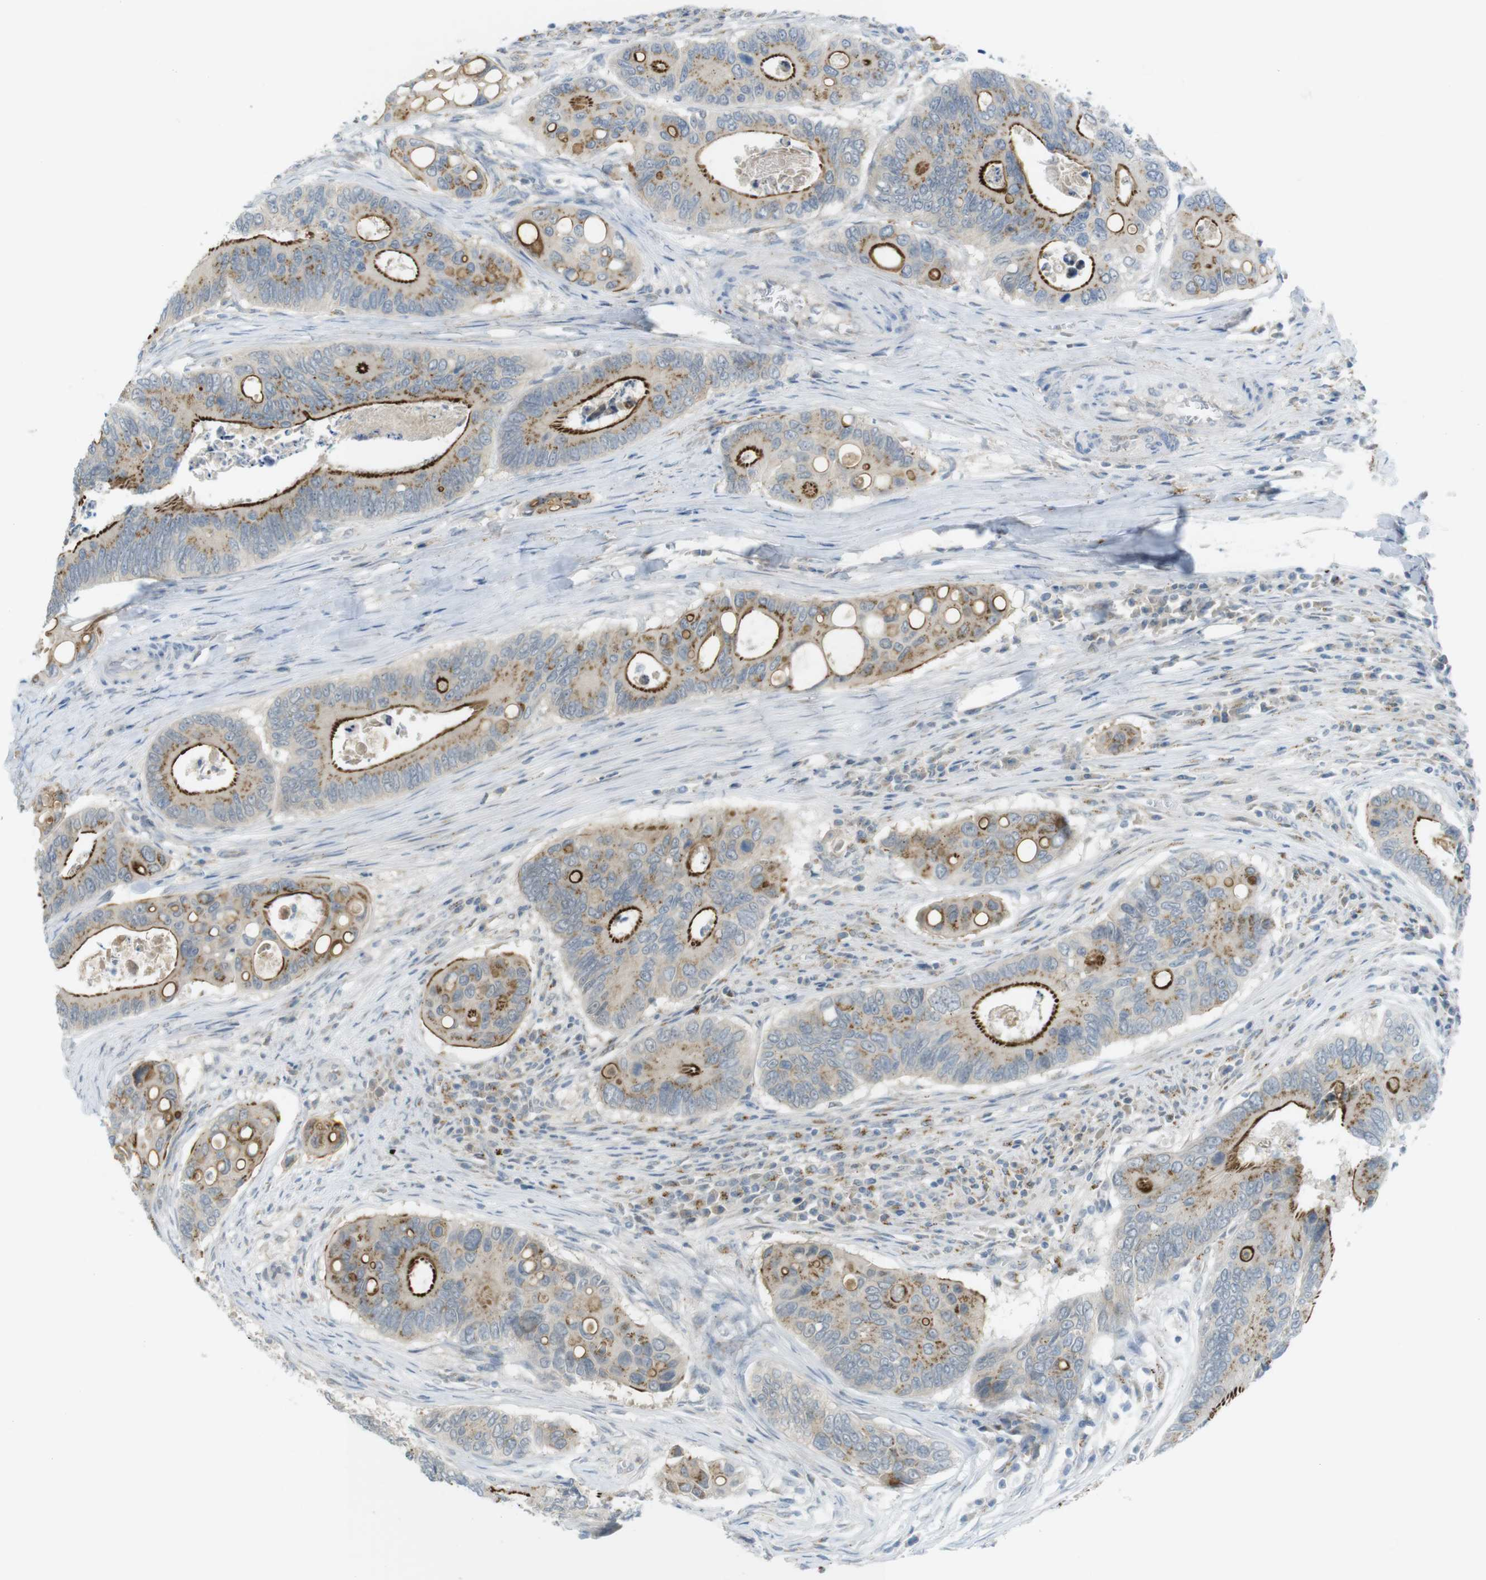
{"staining": {"intensity": "strong", "quantity": "<25%", "location": "cytoplasmic/membranous"}, "tissue": "colorectal cancer", "cell_type": "Tumor cells", "image_type": "cancer", "snomed": [{"axis": "morphology", "description": "Inflammation, NOS"}, {"axis": "morphology", "description": "Adenocarcinoma, NOS"}, {"axis": "topography", "description": "Colon"}], "caption": "The image displays staining of adenocarcinoma (colorectal), revealing strong cytoplasmic/membranous protein positivity (brown color) within tumor cells.", "gene": "UGT8", "patient": {"sex": "male", "age": 72}}